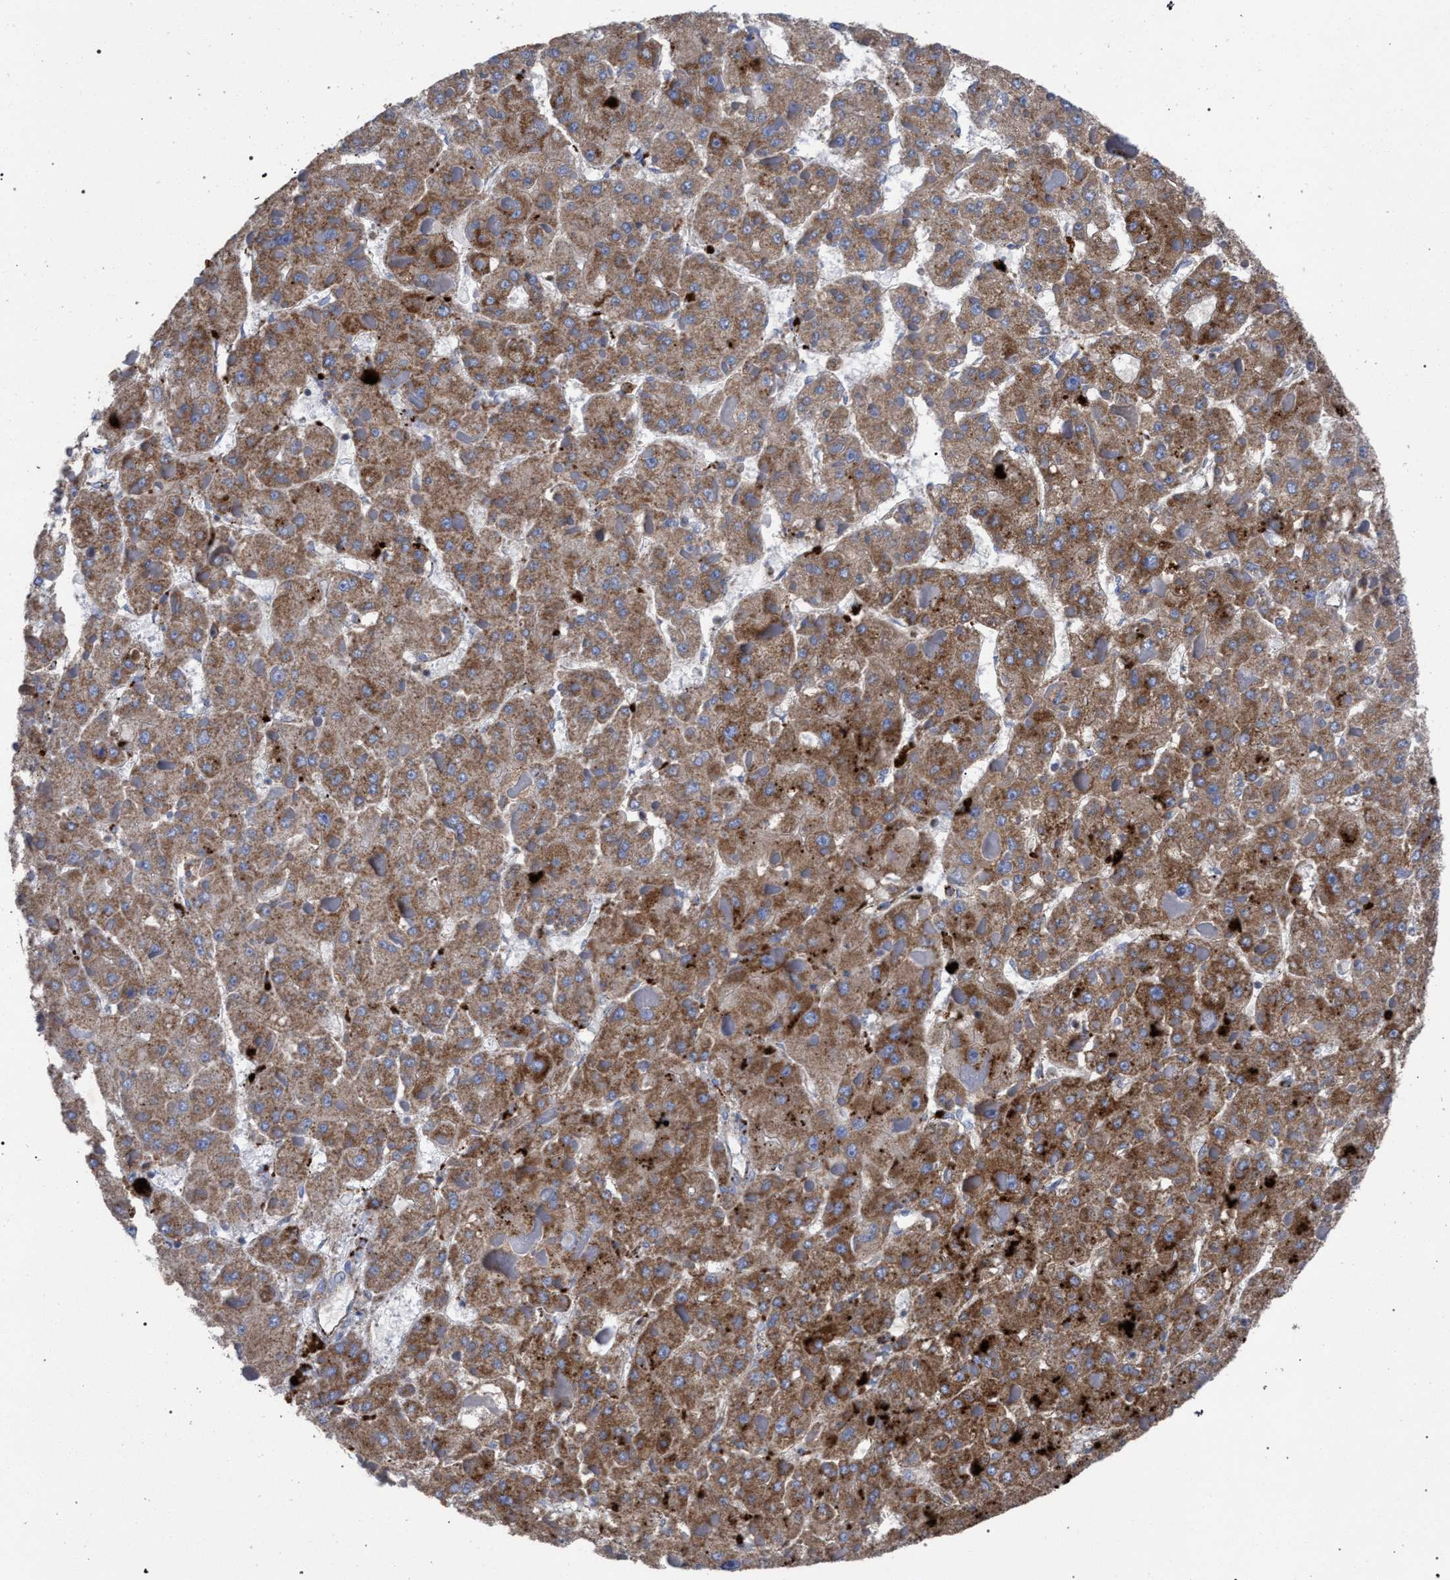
{"staining": {"intensity": "moderate", "quantity": ">75%", "location": "cytoplasmic/membranous"}, "tissue": "liver cancer", "cell_type": "Tumor cells", "image_type": "cancer", "snomed": [{"axis": "morphology", "description": "Carcinoma, Hepatocellular, NOS"}, {"axis": "topography", "description": "Liver"}], "caption": "This is an image of IHC staining of hepatocellular carcinoma (liver), which shows moderate expression in the cytoplasmic/membranous of tumor cells.", "gene": "PPT1", "patient": {"sex": "female", "age": 73}}